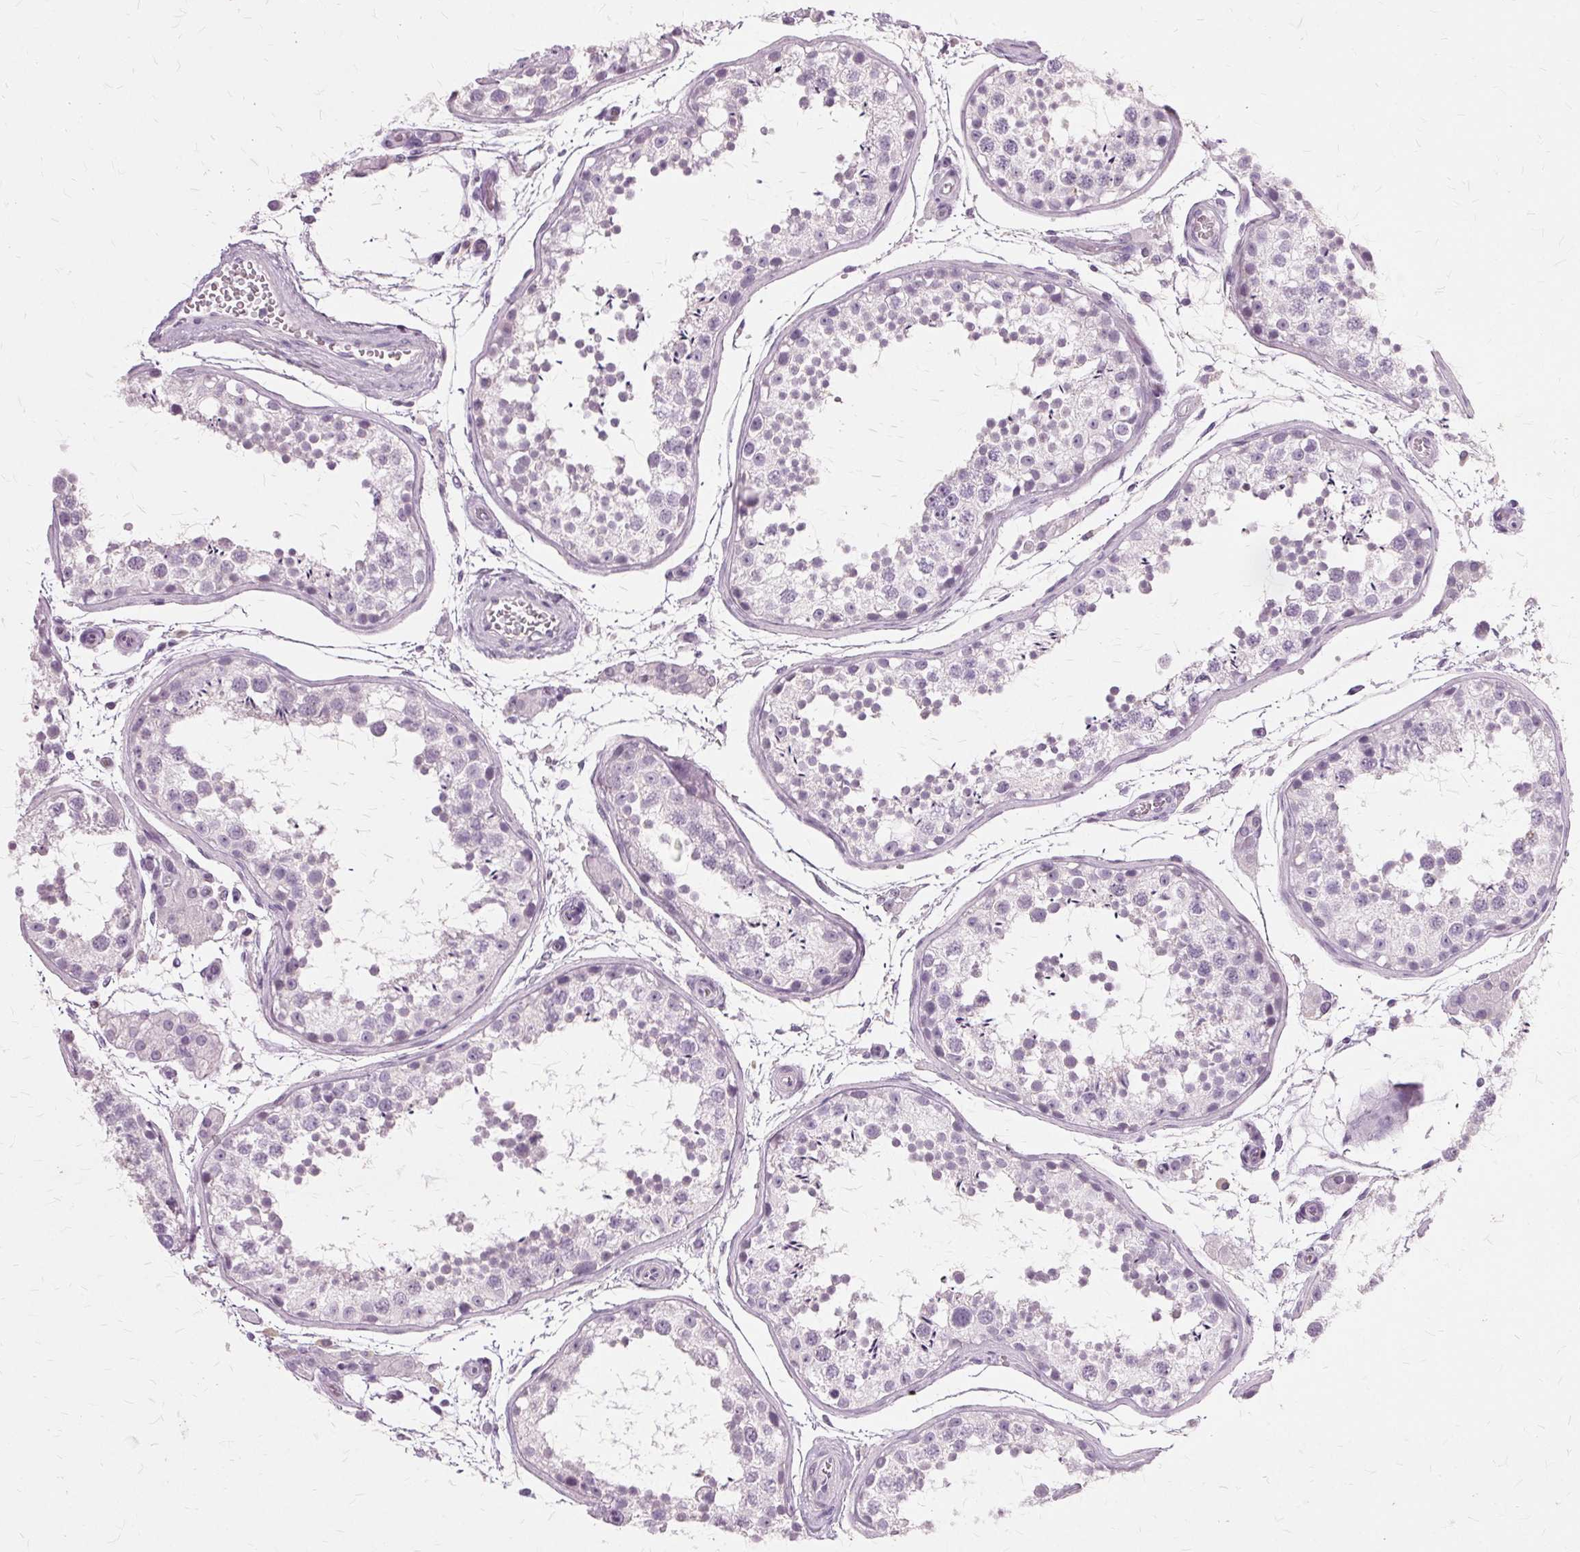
{"staining": {"intensity": "negative", "quantity": "none", "location": "none"}, "tissue": "testis", "cell_type": "Cells in seminiferous ducts", "image_type": "normal", "snomed": [{"axis": "morphology", "description": "Normal tissue, NOS"}, {"axis": "topography", "description": "Testis"}], "caption": "This is a micrograph of IHC staining of normal testis, which shows no positivity in cells in seminiferous ducts. (Stains: DAB (3,3'-diaminobenzidine) IHC with hematoxylin counter stain, Microscopy: brightfield microscopy at high magnification).", "gene": "SLC45A3", "patient": {"sex": "male", "age": 29}}